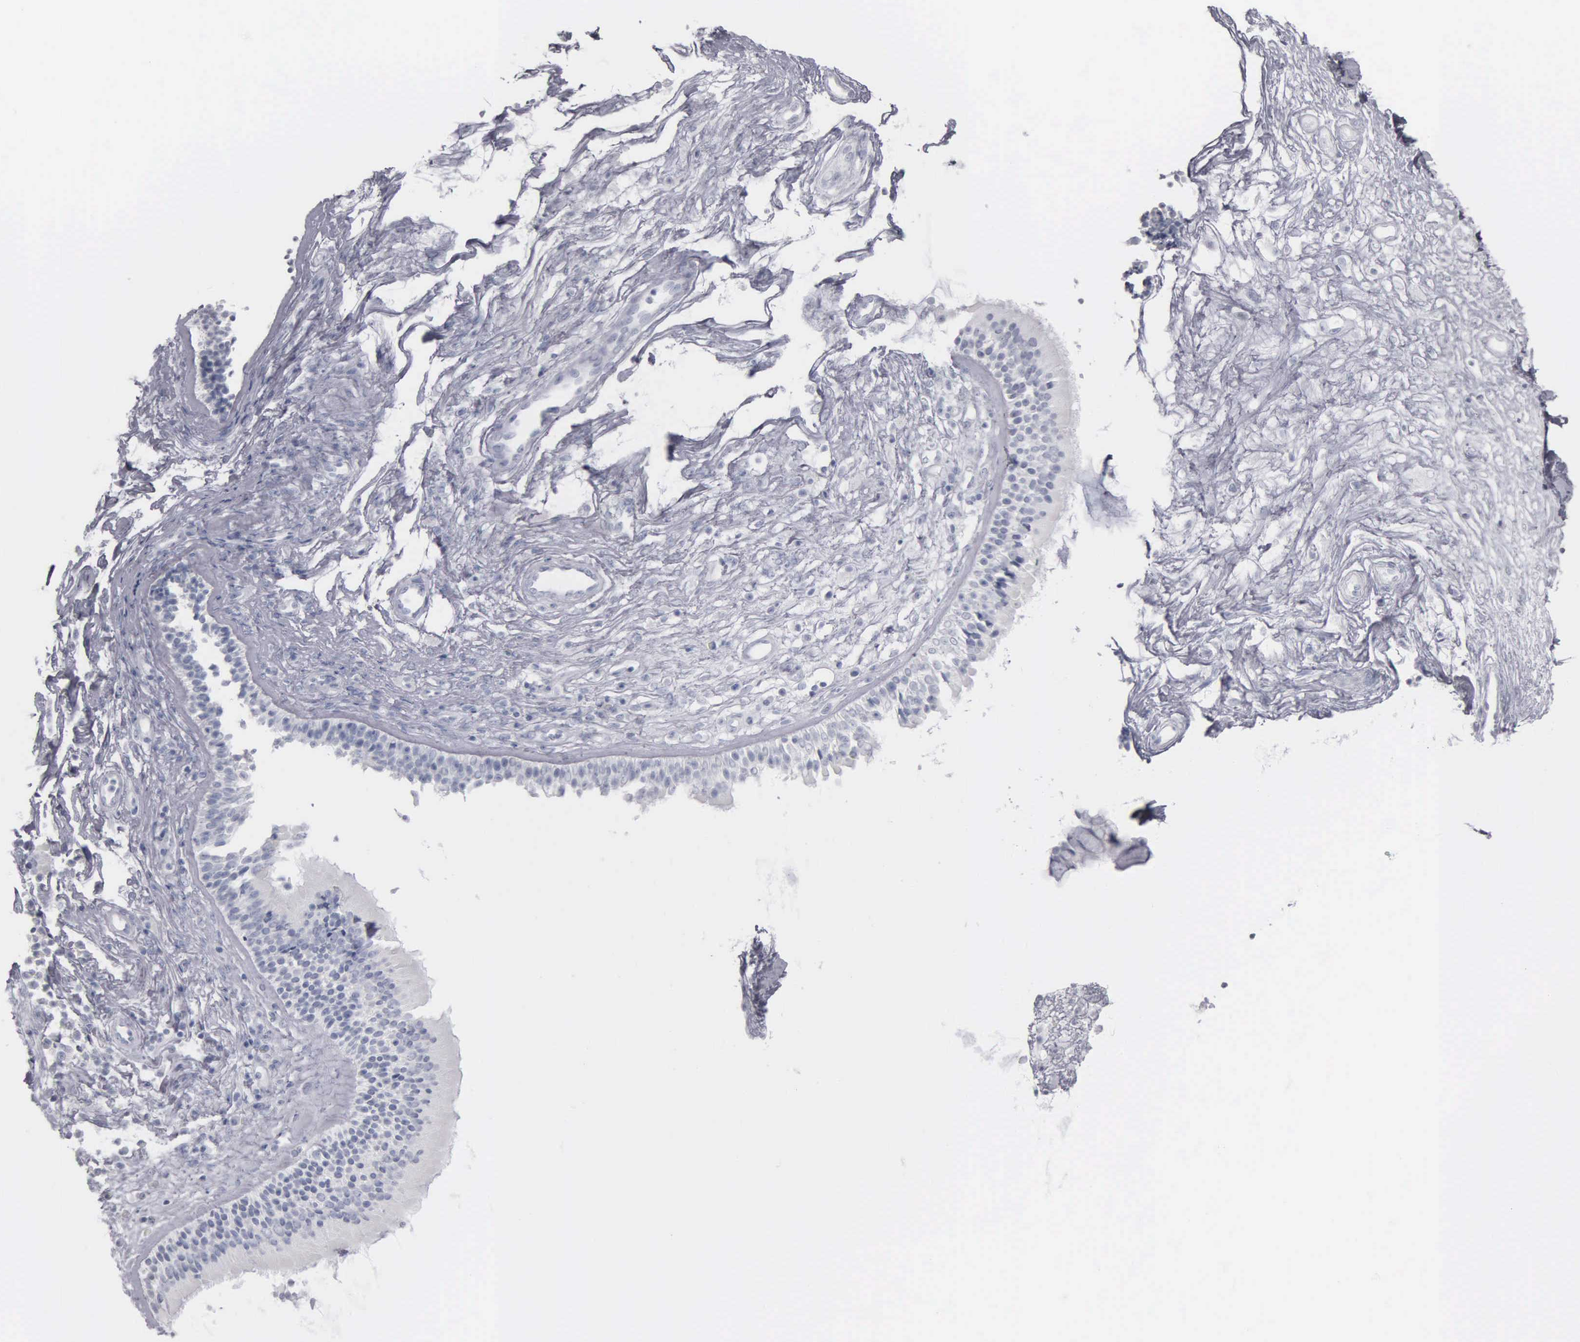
{"staining": {"intensity": "negative", "quantity": "none", "location": "none"}, "tissue": "nasopharynx", "cell_type": "Respiratory epithelial cells", "image_type": "normal", "snomed": [{"axis": "morphology", "description": "Normal tissue, NOS"}, {"axis": "topography", "description": "Nasopharynx"}], "caption": "This is an IHC micrograph of benign human nasopharynx. There is no staining in respiratory epithelial cells.", "gene": "KRT20", "patient": {"sex": "male", "age": 63}}